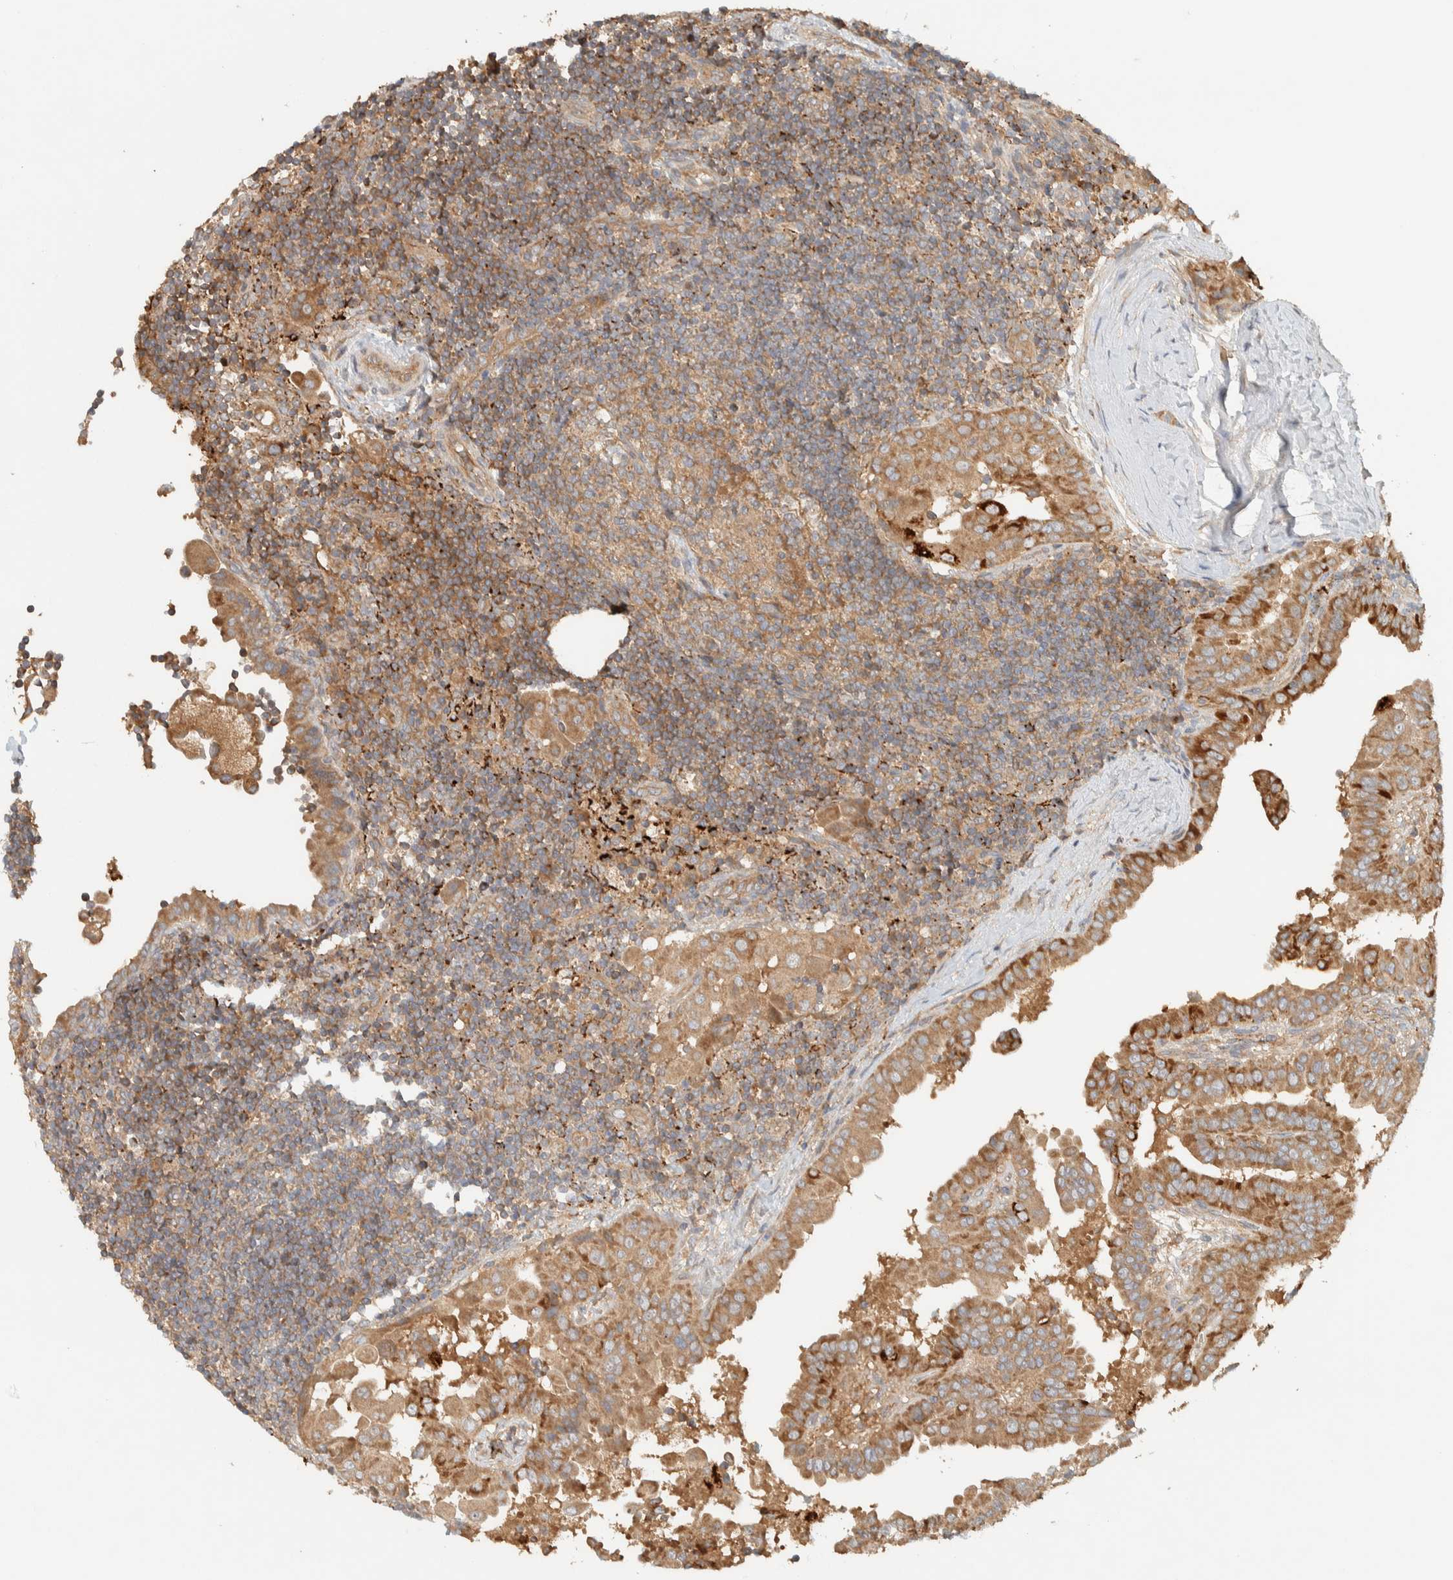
{"staining": {"intensity": "moderate", "quantity": ">75%", "location": "cytoplasmic/membranous"}, "tissue": "thyroid cancer", "cell_type": "Tumor cells", "image_type": "cancer", "snomed": [{"axis": "morphology", "description": "Papillary adenocarcinoma, NOS"}, {"axis": "topography", "description": "Thyroid gland"}], "caption": "Thyroid cancer stained with a protein marker reveals moderate staining in tumor cells.", "gene": "FAM167A", "patient": {"sex": "male", "age": 33}}